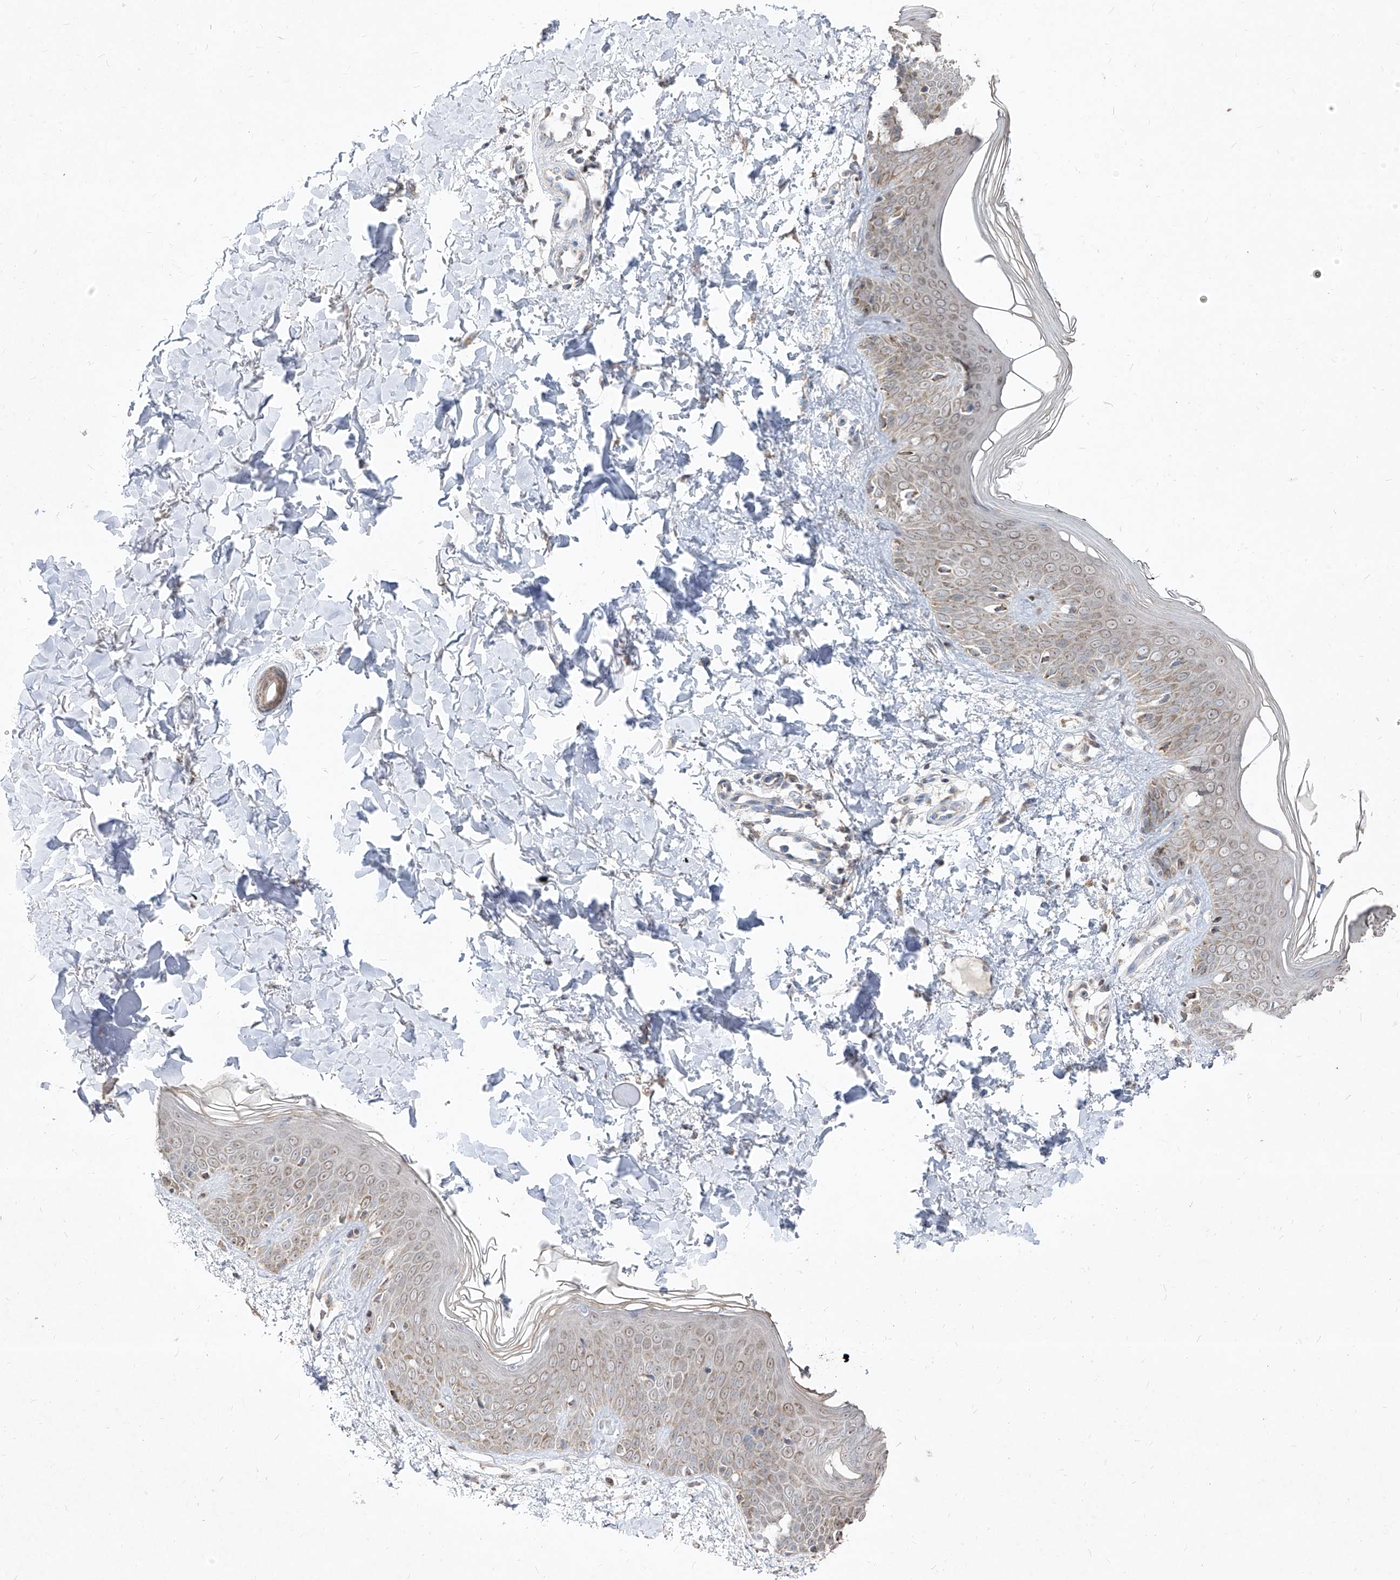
{"staining": {"intensity": "weak", "quantity": ">75%", "location": "cytoplasmic/membranous"}, "tissue": "skin", "cell_type": "Fibroblasts", "image_type": "normal", "snomed": [{"axis": "morphology", "description": "Normal tissue, NOS"}, {"axis": "topography", "description": "Skin"}], "caption": "Protein expression analysis of unremarkable human skin reveals weak cytoplasmic/membranous expression in approximately >75% of fibroblasts.", "gene": "NDUFB3", "patient": {"sex": "male", "age": 37}}